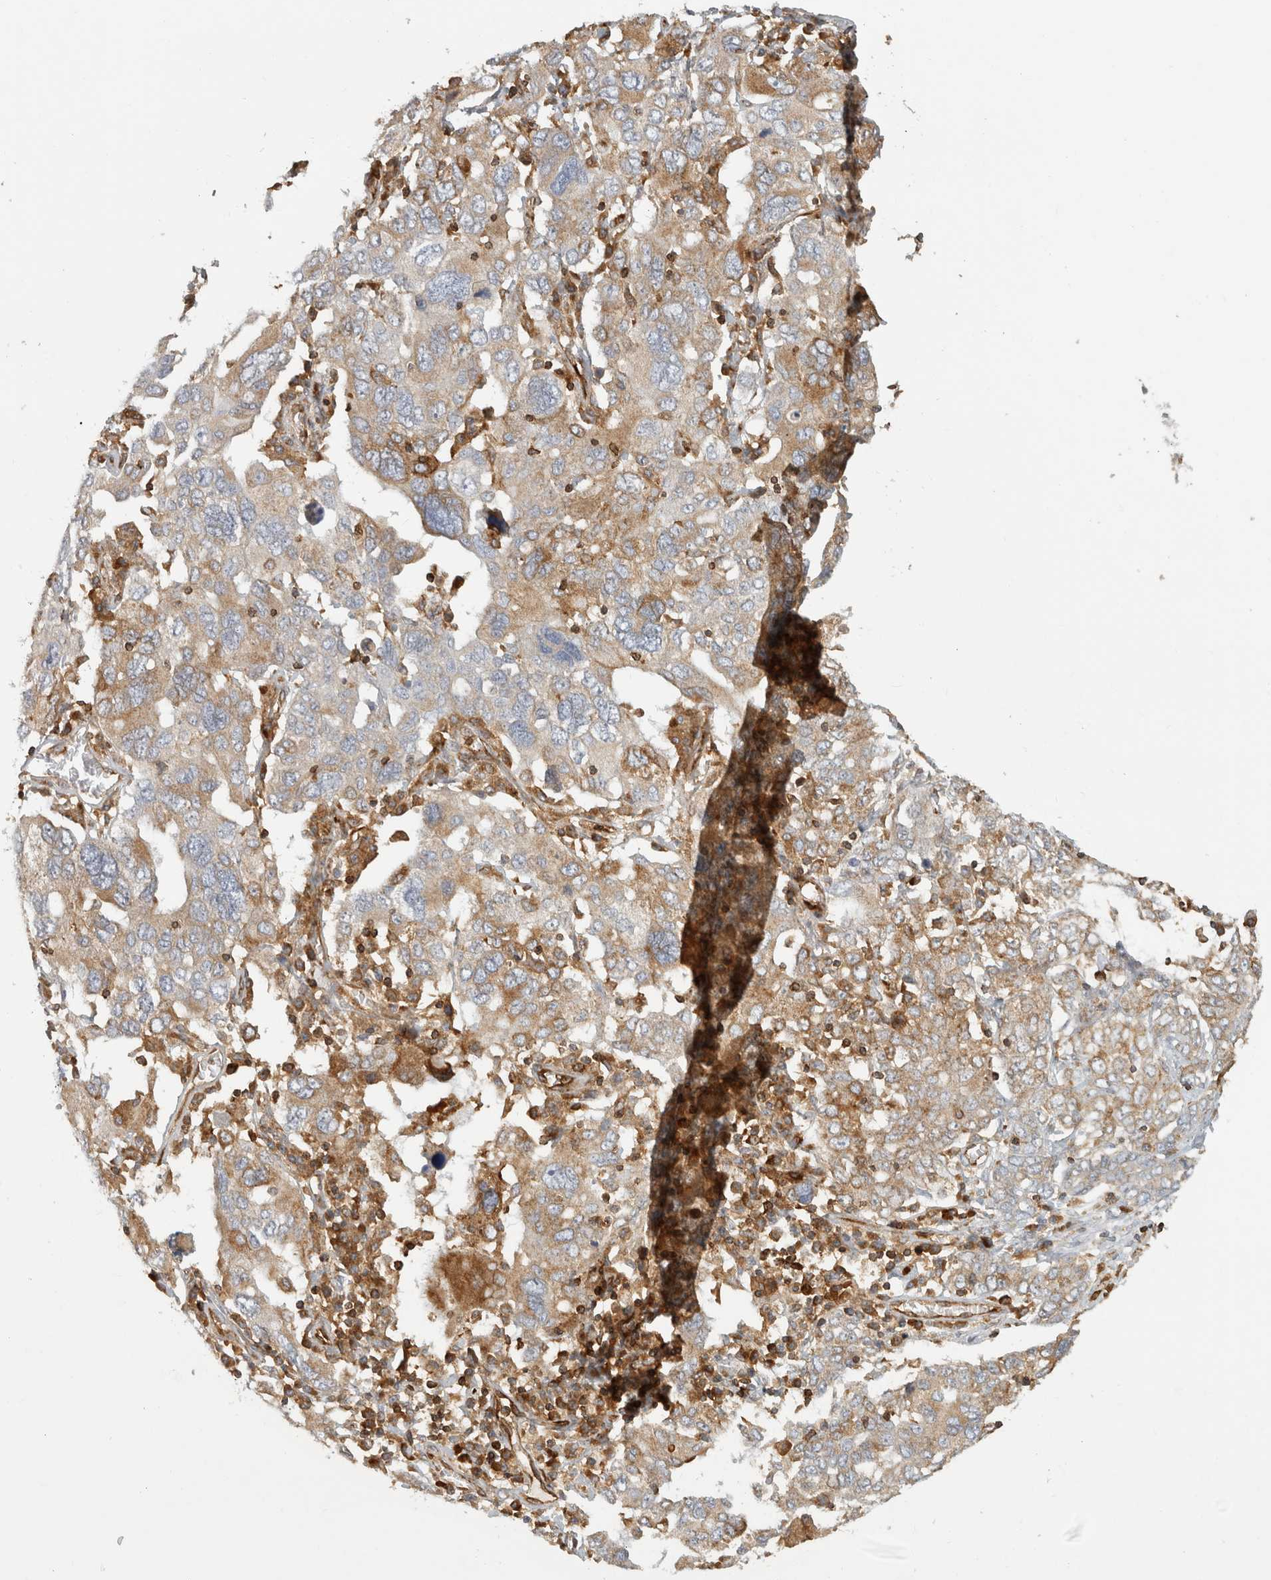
{"staining": {"intensity": "weak", "quantity": "25%-75%", "location": "cytoplasmic/membranous"}, "tissue": "ovarian cancer", "cell_type": "Tumor cells", "image_type": "cancer", "snomed": [{"axis": "morphology", "description": "Carcinoma, endometroid"}, {"axis": "topography", "description": "Ovary"}], "caption": "Protein expression by immunohistochemistry demonstrates weak cytoplasmic/membranous positivity in about 25%-75% of tumor cells in endometroid carcinoma (ovarian).", "gene": "HLA-E", "patient": {"sex": "female", "age": 62}}